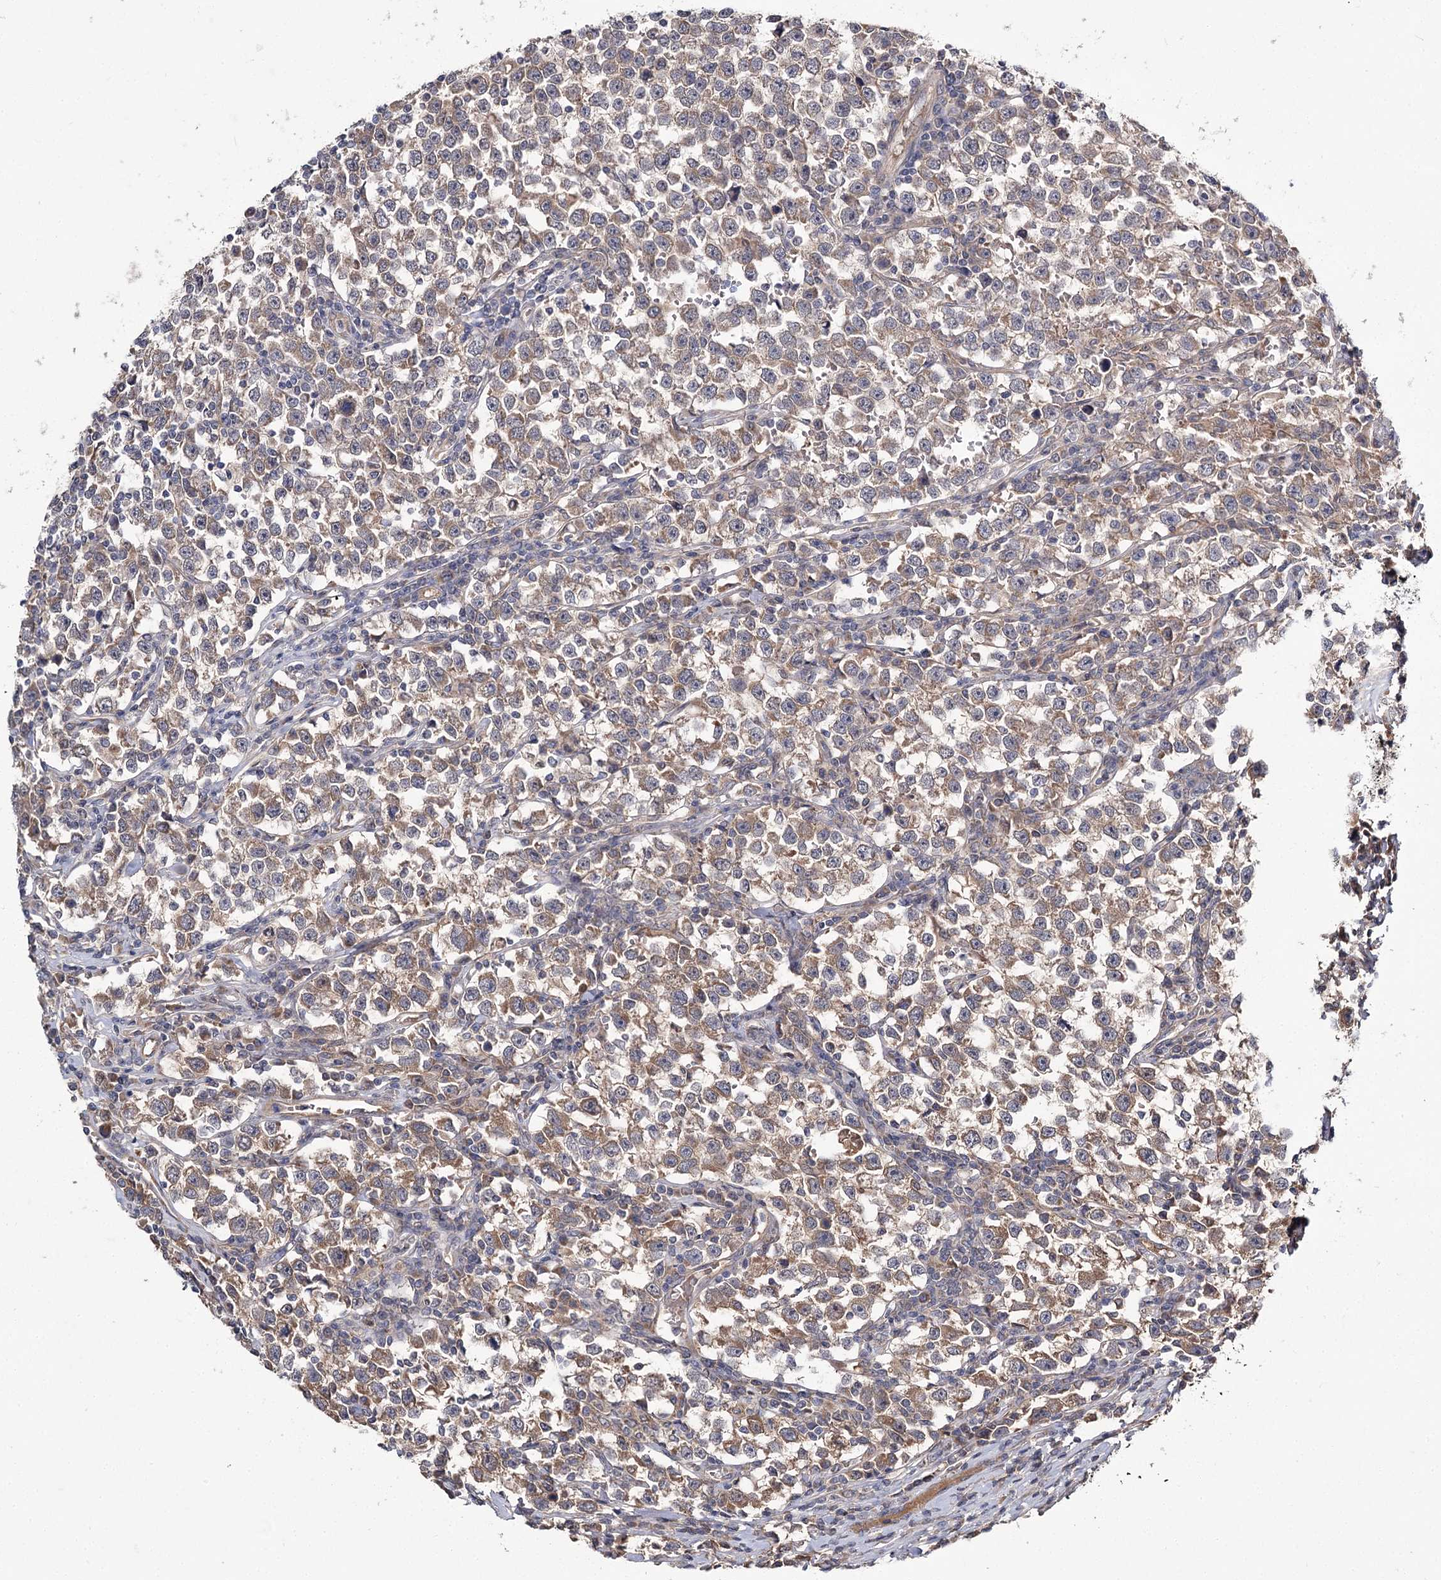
{"staining": {"intensity": "weak", "quantity": ">75%", "location": "cytoplasmic/membranous"}, "tissue": "testis cancer", "cell_type": "Tumor cells", "image_type": "cancer", "snomed": [{"axis": "morphology", "description": "Normal tissue, NOS"}, {"axis": "morphology", "description": "Seminoma, NOS"}, {"axis": "topography", "description": "Testis"}], "caption": "Weak cytoplasmic/membranous protein positivity is seen in approximately >75% of tumor cells in seminoma (testis). (Stains: DAB in brown, nuclei in blue, Microscopy: brightfield microscopy at high magnification).", "gene": "MFN1", "patient": {"sex": "male", "age": 43}}